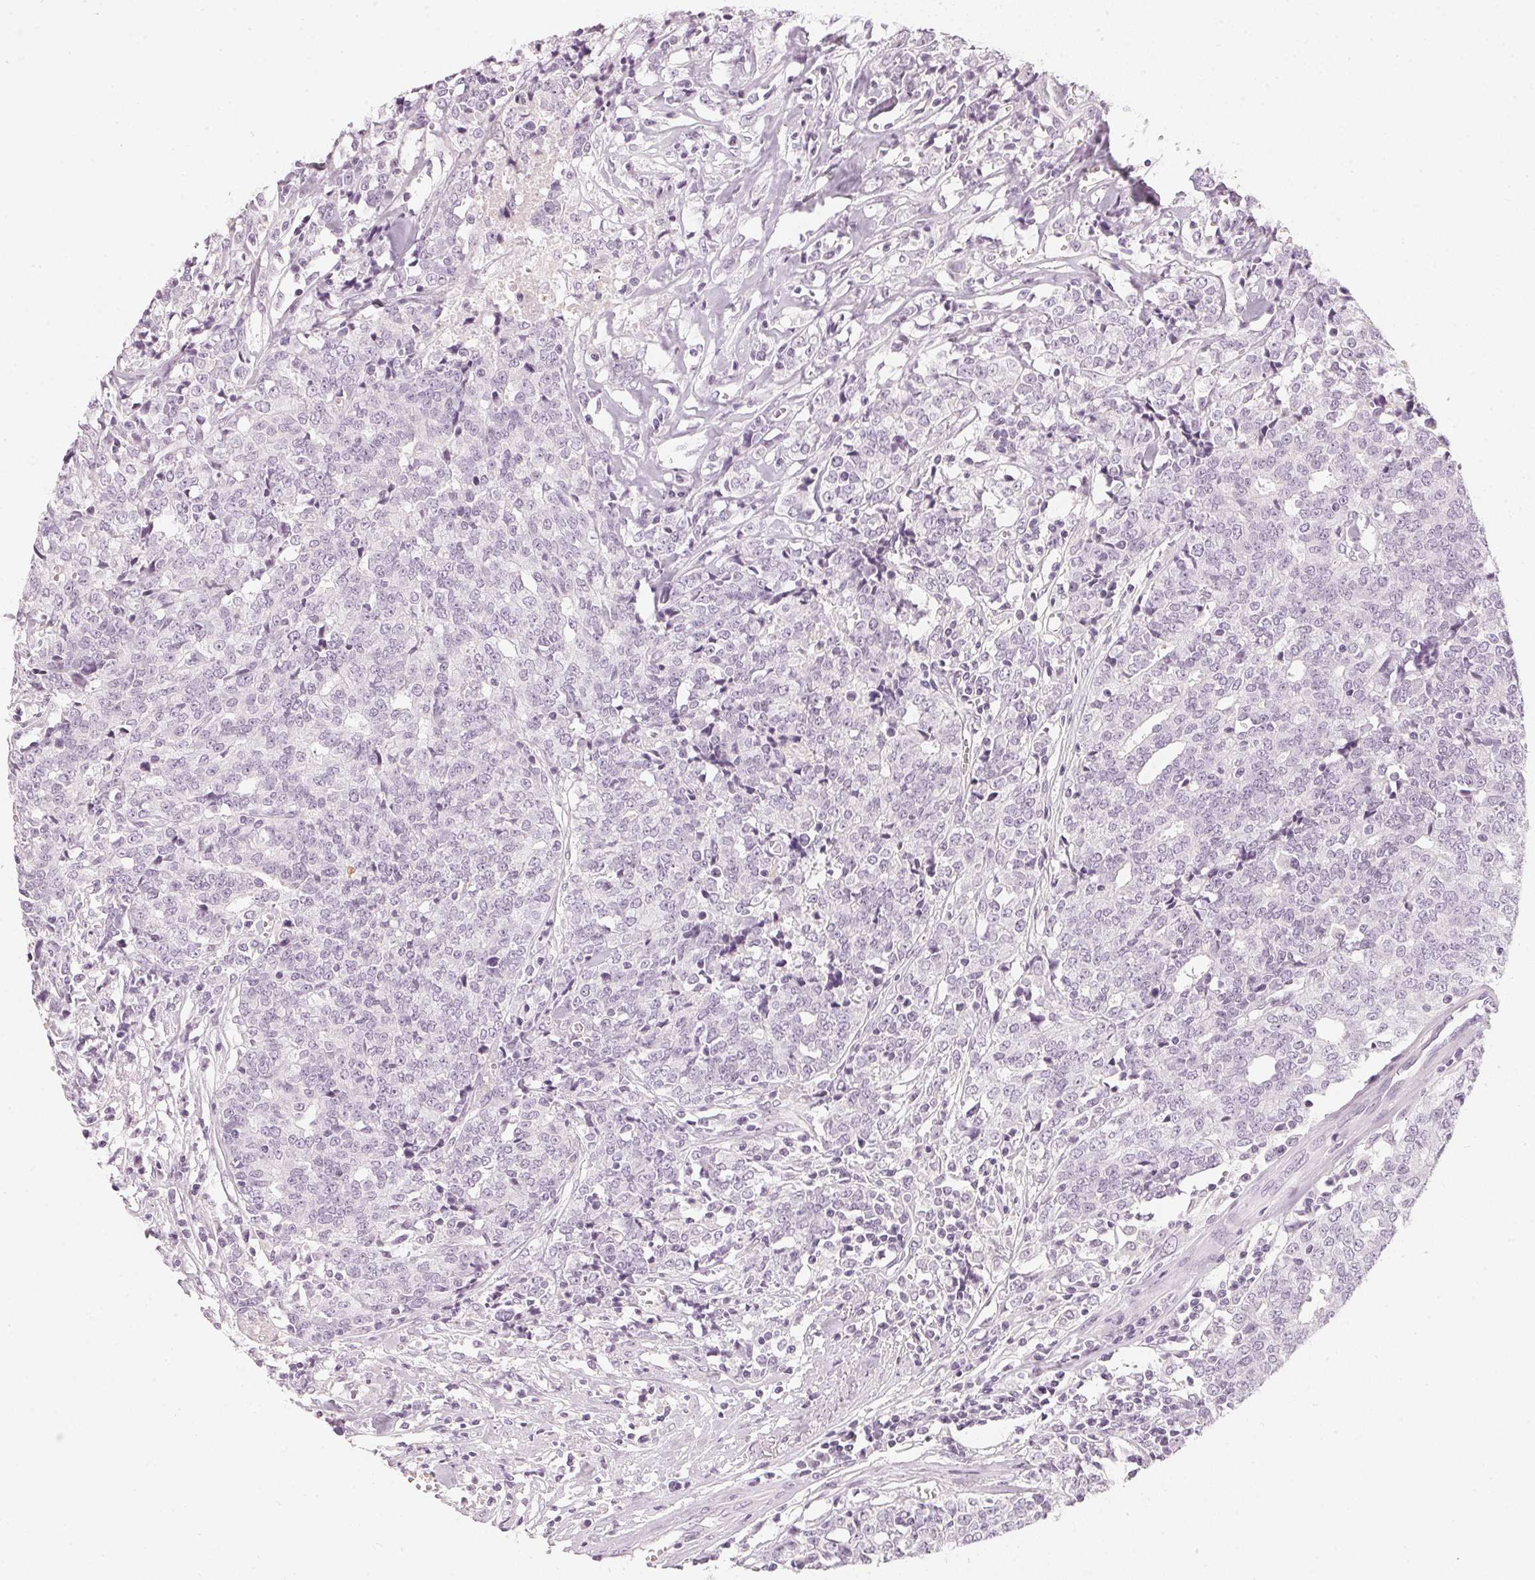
{"staining": {"intensity": "negative", "quantity": "none", "location": "none"}, "tissue": "prostate cancer", "cell_type": "Tumor cells", "image_type": "cancer", "snomed": [{"axis": "morphology", "description": "Adenocarcinoma, High grade"}, {"axis": "topography", "description": "Prostate and seminal vesicle, NOS"}], "caption": "This histopathology image is of prostate high-grade adenocarcinoma stained with IHC to label a protein in brown with the nuclei are counter-stained blue. There is no staining in tumor cells.", "gene": "CHST4", "patient": {"sex": "male", "age": 60}}